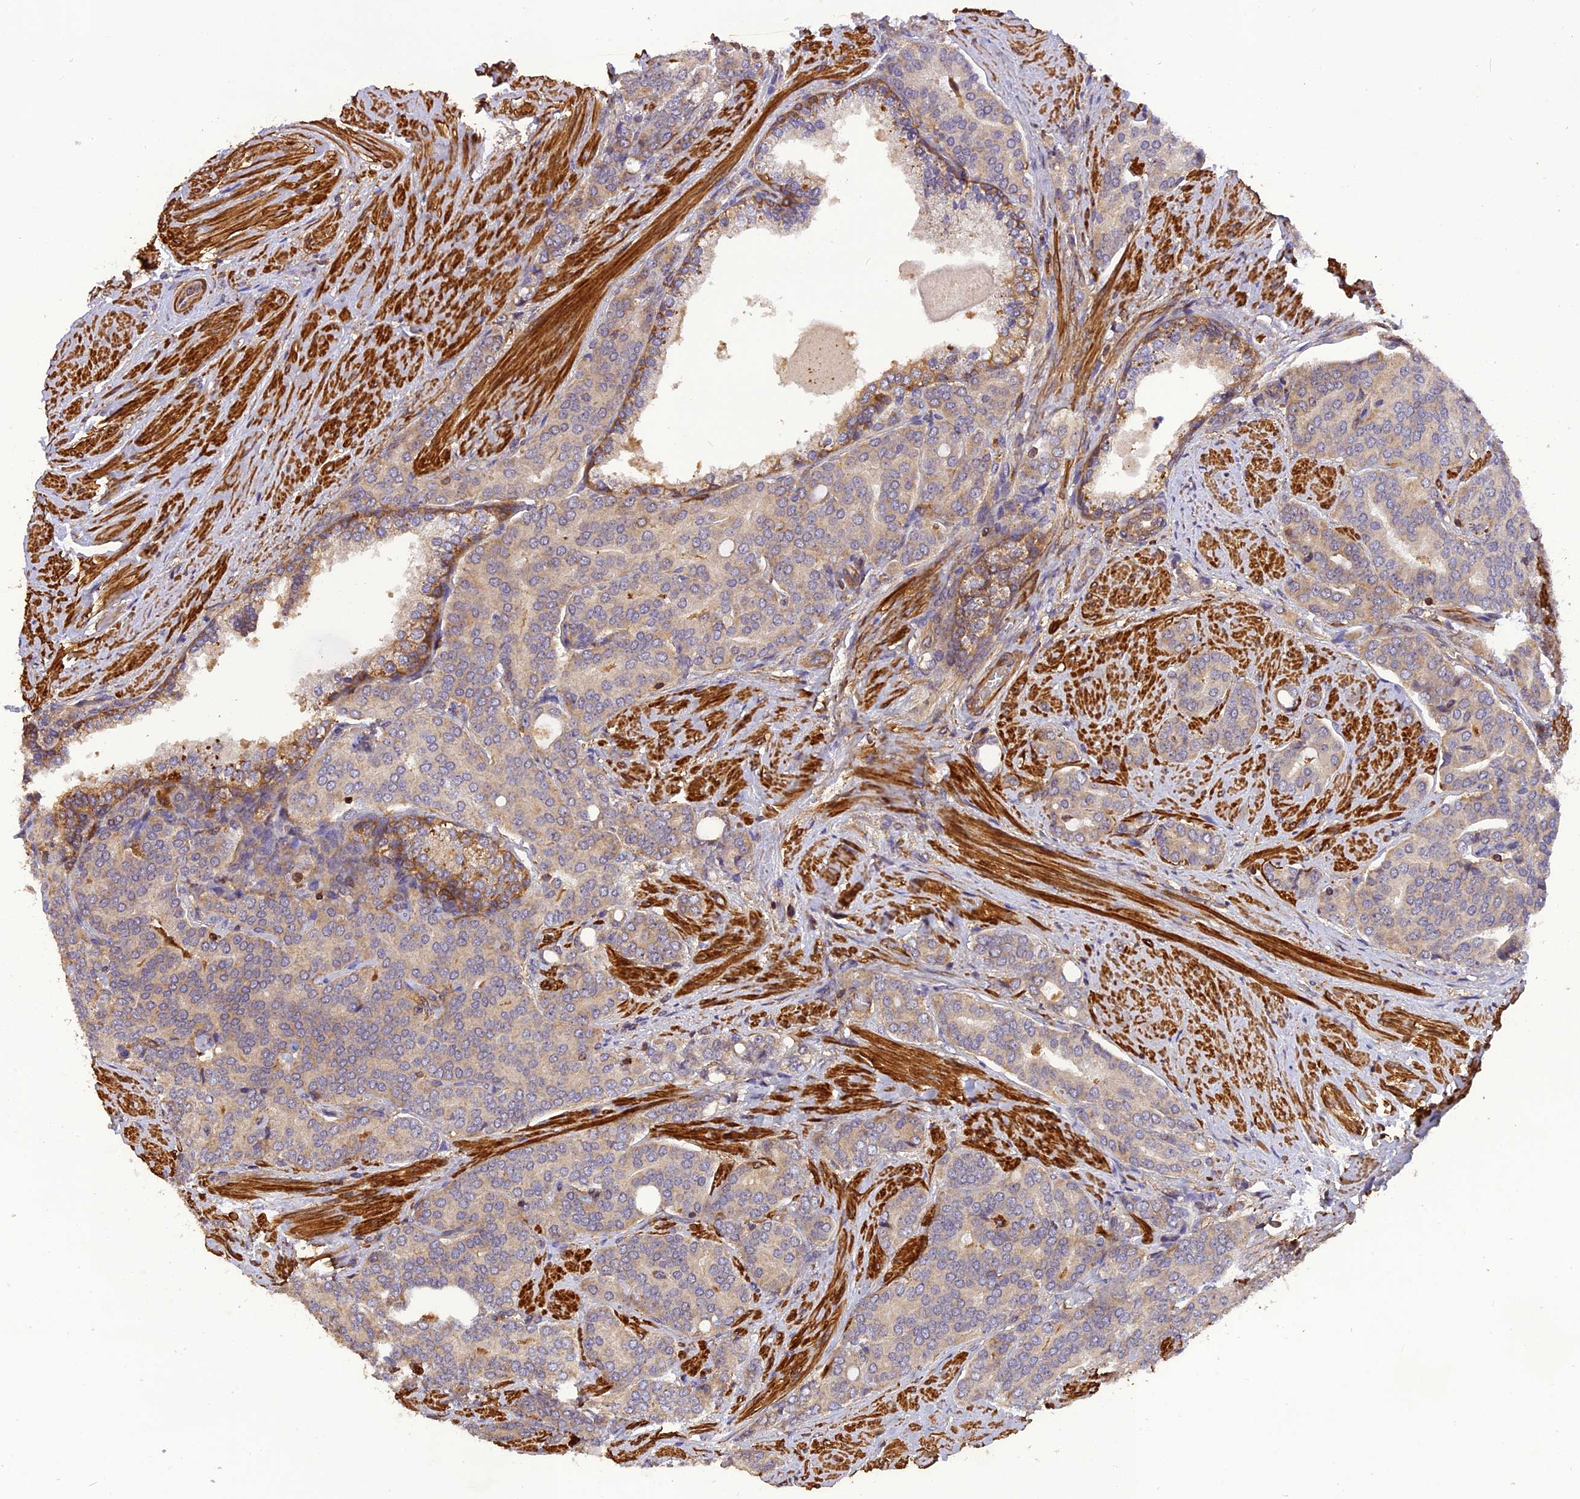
{"staining": {"intensity": "weak", "quantity": "25%-75%", "location": "cytoplasmic/membranous"}, "tissue": "prostate cancer", "cell_type": "Tumor cells", "image_type": "cancer", "snomed": [{"axis": "morphology", "description": "Adenocarcinoma, High grade"}, {"axis": "topography", "description": "Prostate"}], "caption": "There is low levels of weak cytoplasmic/membranous staining in tumor cells of adenocarcinoma (high-grade) (prostate), as demonstrated by immunohistochemical staining (brown color).", "gene": "STOML1", "patient": {"sex": "male", "age": 67}}